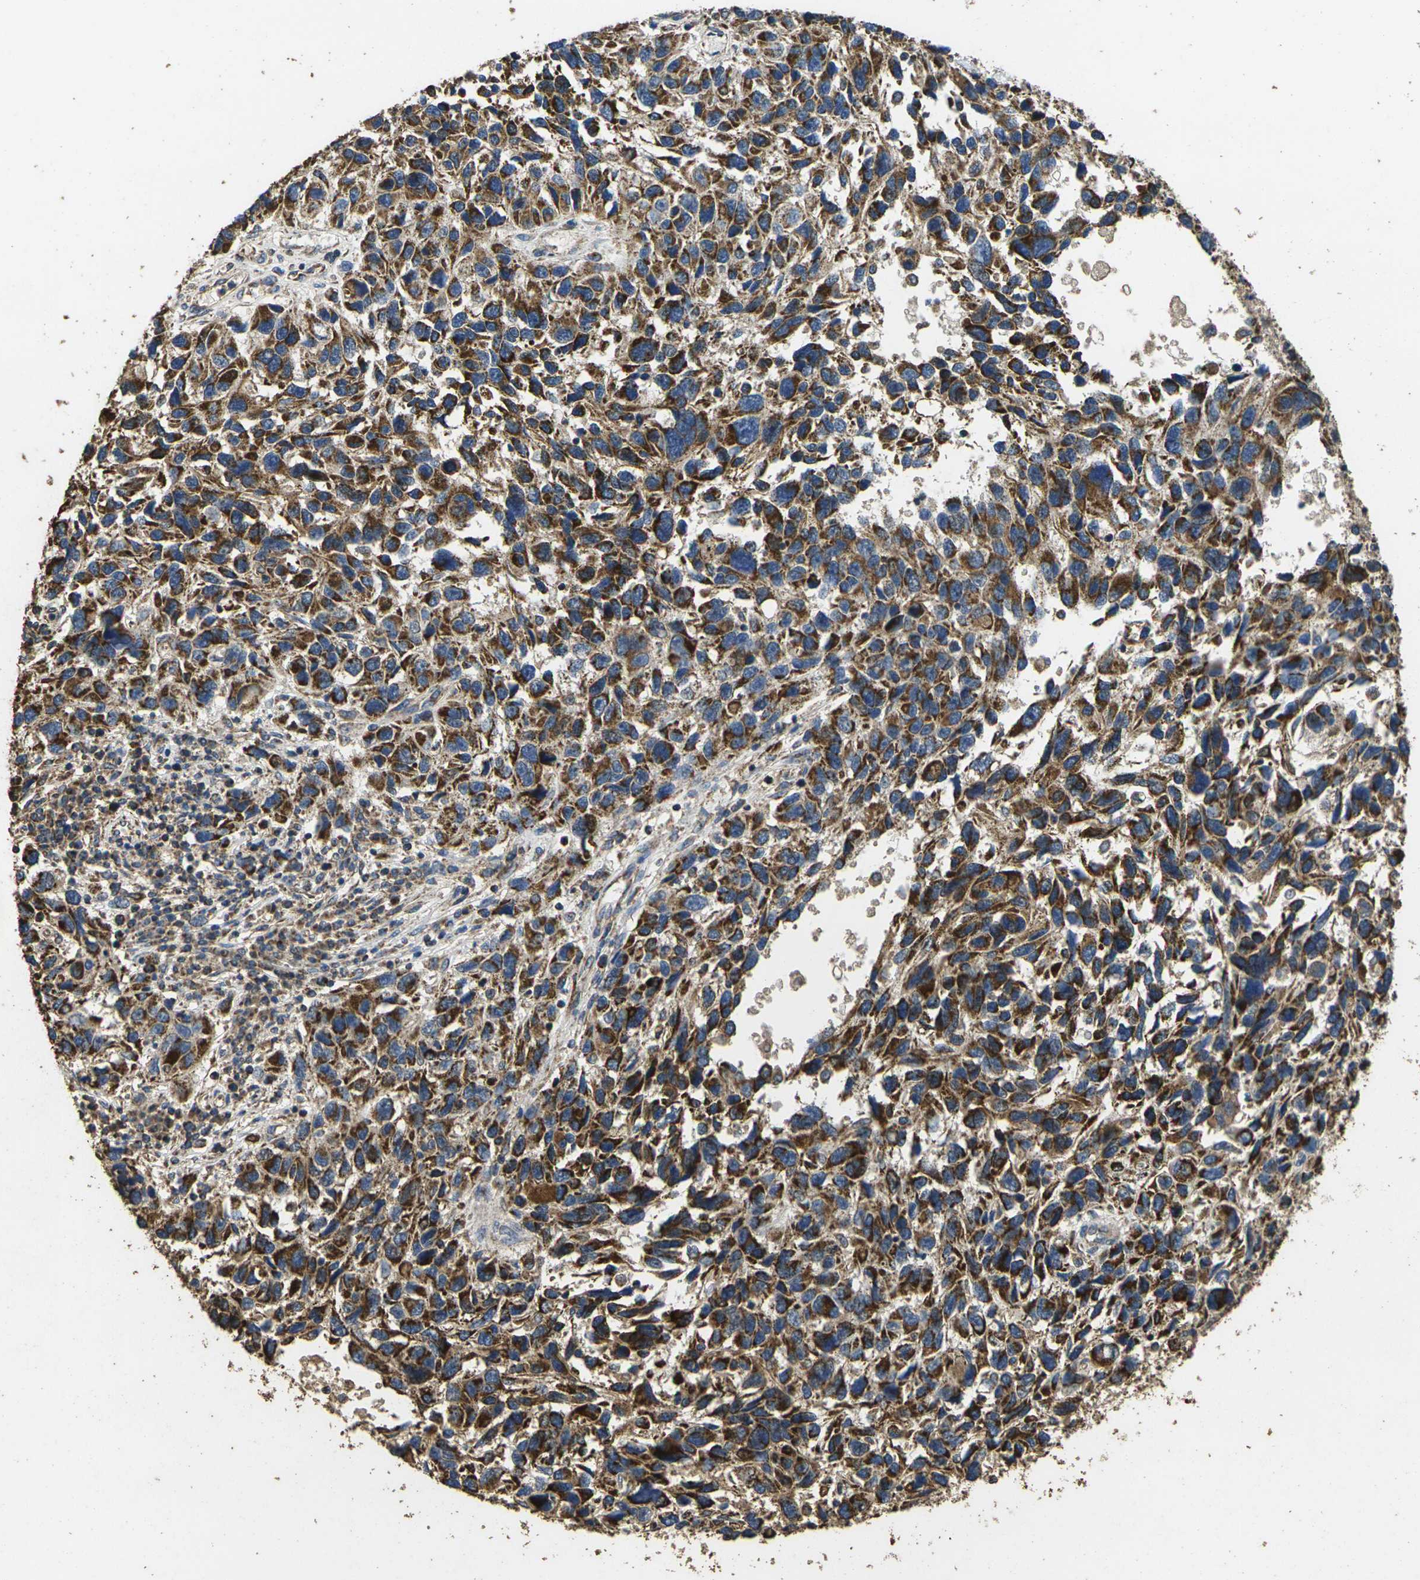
{"staining": {"intensity": "moderate", "quantity": ">75%", "location": "cytoplasmic/membranous"}, "tissue": "melanoma", "cell_type": "Tumor cells", "image_type": "cancer", "snomed": [{"axis": "morphology", "description": "Malignant melanoma, NOS"}, {"axis": "topography", "description": "Skin"}], "caption": "A brown stain labels moderate cytoplasmic/membranous expression of a protein in human melanoma tumor cells.", "gene": "MAPK11", "patient": {"sex": "male", "age": 53}}